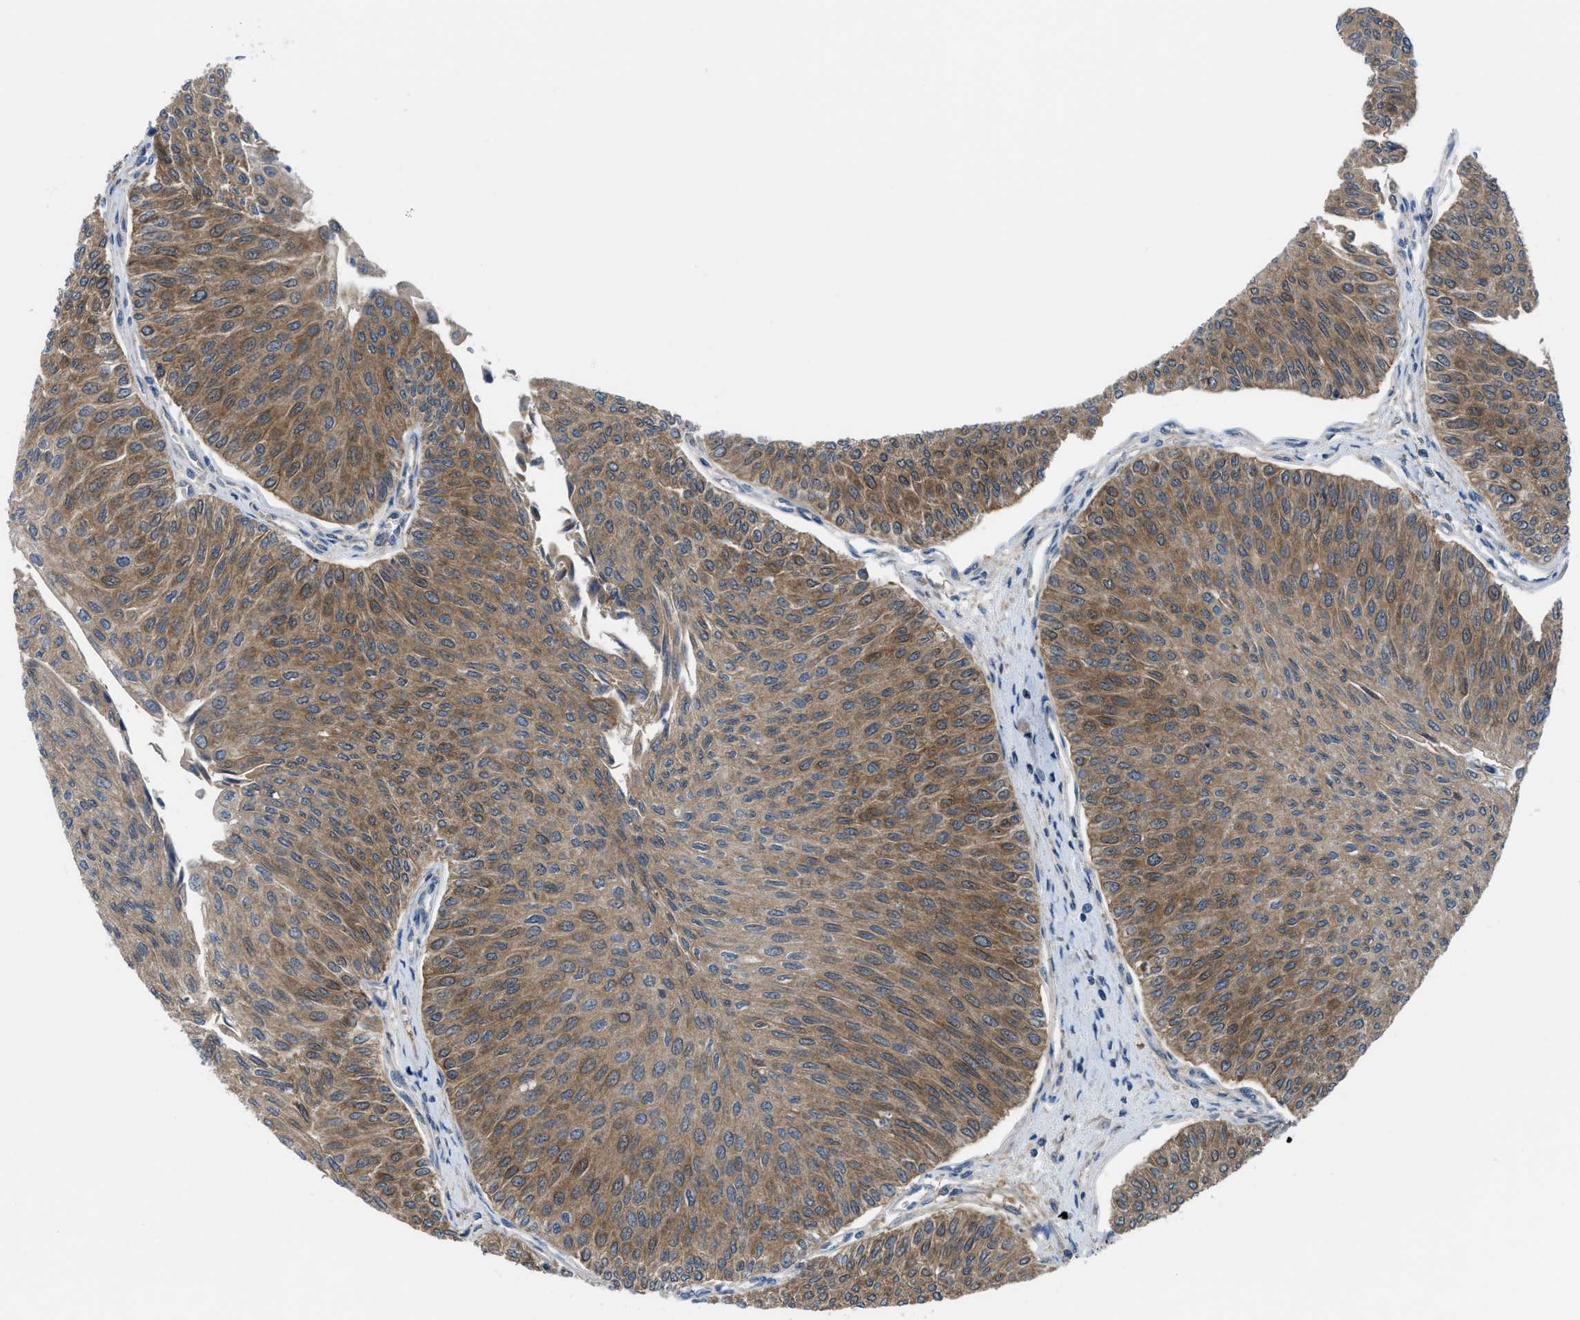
{"staining": {"intensity": "moderate", "quantity": ">75%", "location": "cytoplasmic/membranous"}, "tissue": "urothelial cancer", "cell_type": "Tumor cells", "image_type": "cancer", "snomed": [{"axis": "morphology", "description": "Urothelial carcinoma, Low grade"}, {"axis": "topography", "description": "Urinary bladder"}], "caption": "A brown stain labels moderate cytoplasmic/membranous staining of a protein in urothelial carcinoma (low-grade) tumor cells.", "gene": "BAZ2B", "patient": {"sex": "male", "age": 78}}